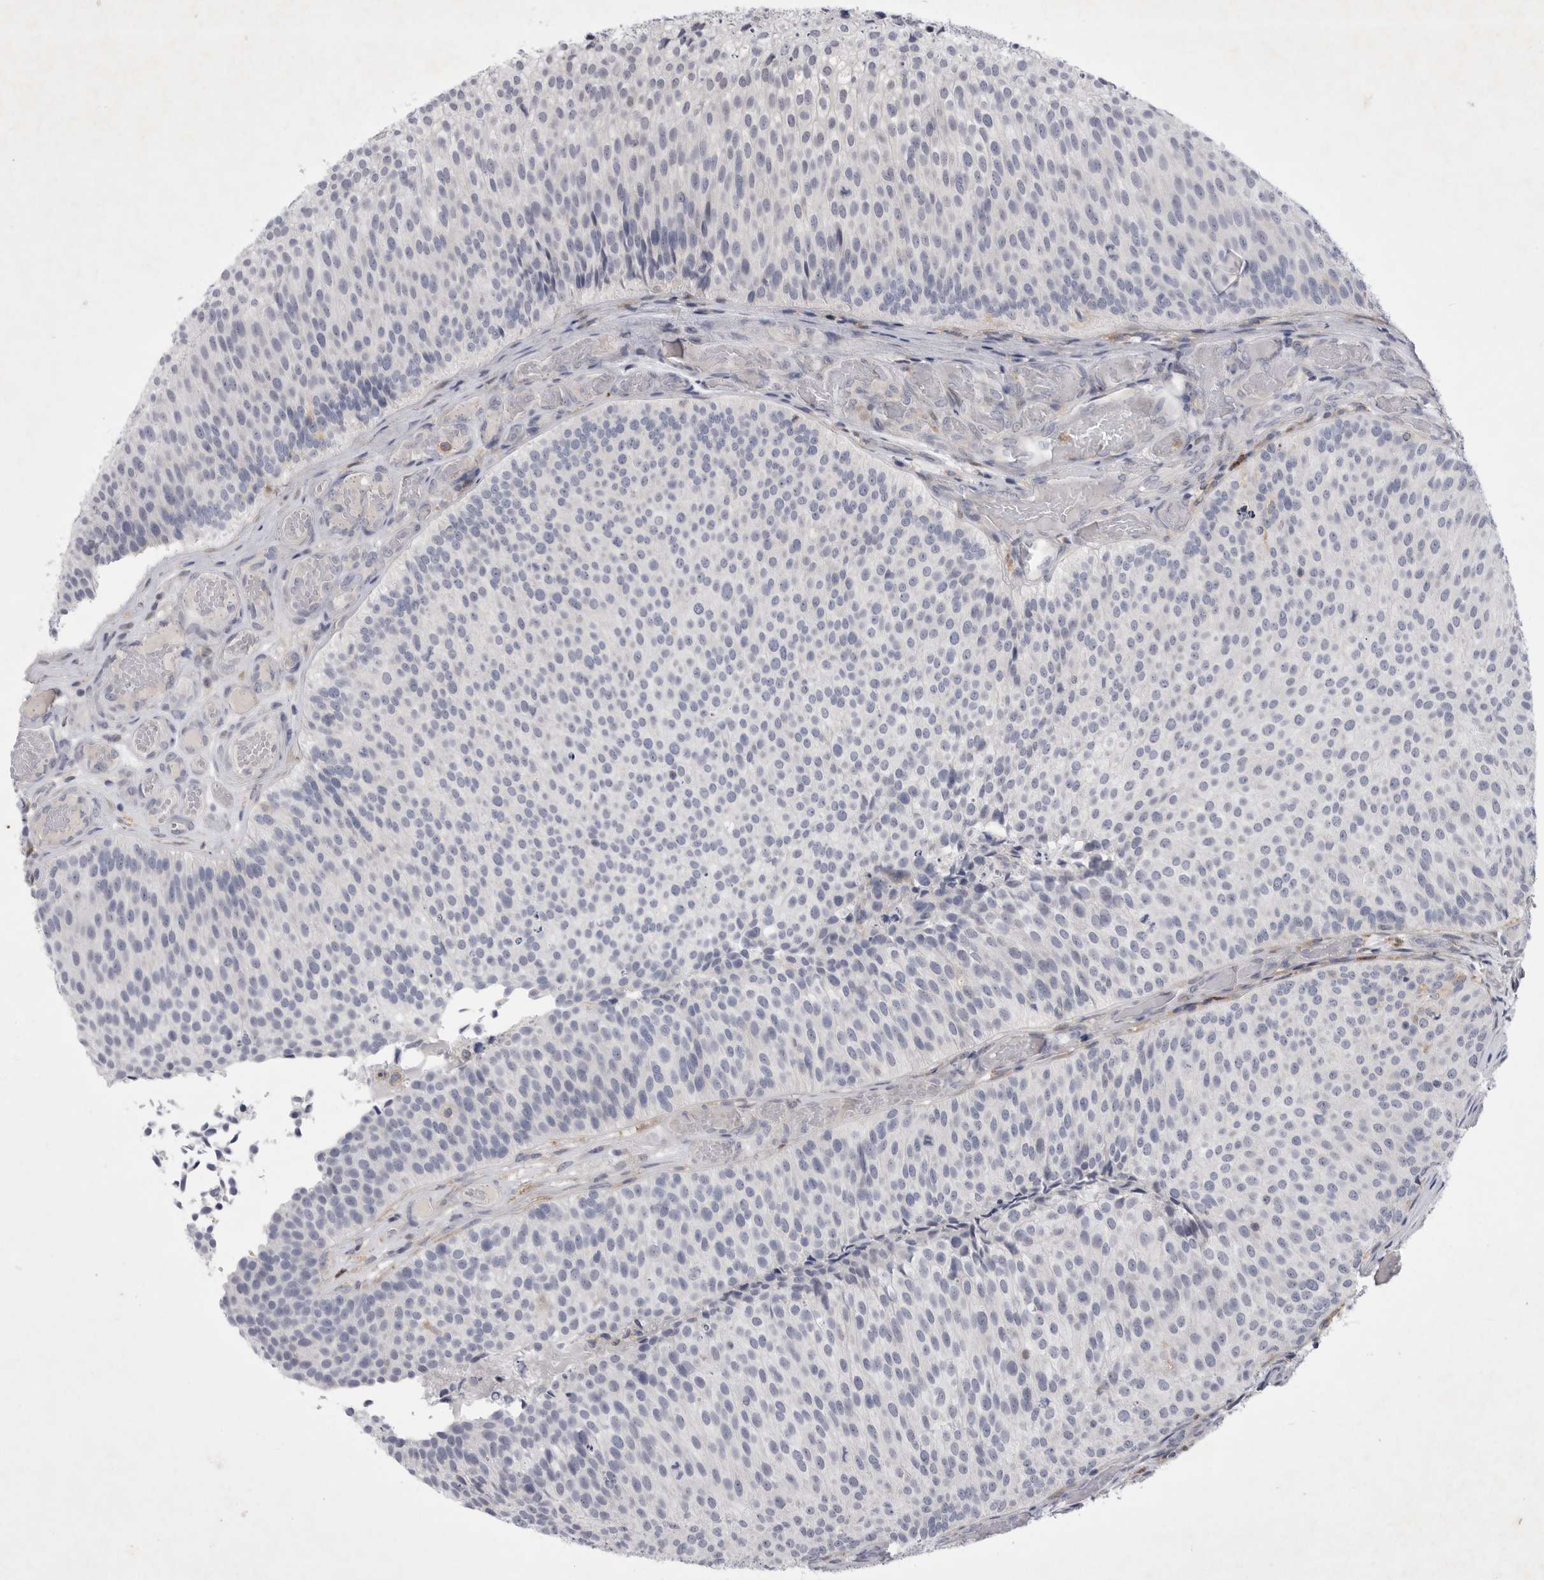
{"staining": {"intensity": "negative", "quantity": "none", "location": "none"}, "tissue": "urothelial cancer", "cell_type": "Tumor cells", "image_type": "cancer", "snomed": [{"axis": "morphology", "description": "Urothelial carcinoma, Low grade"}, {"axis": "topography", "description": "Urinary bladder"}], "caption": "Tumor cells show no significant staining in low-grade urothelial carcinoma.", "gene": "SIGLEC10", "patient": {"sex": "male", "age": 86}}